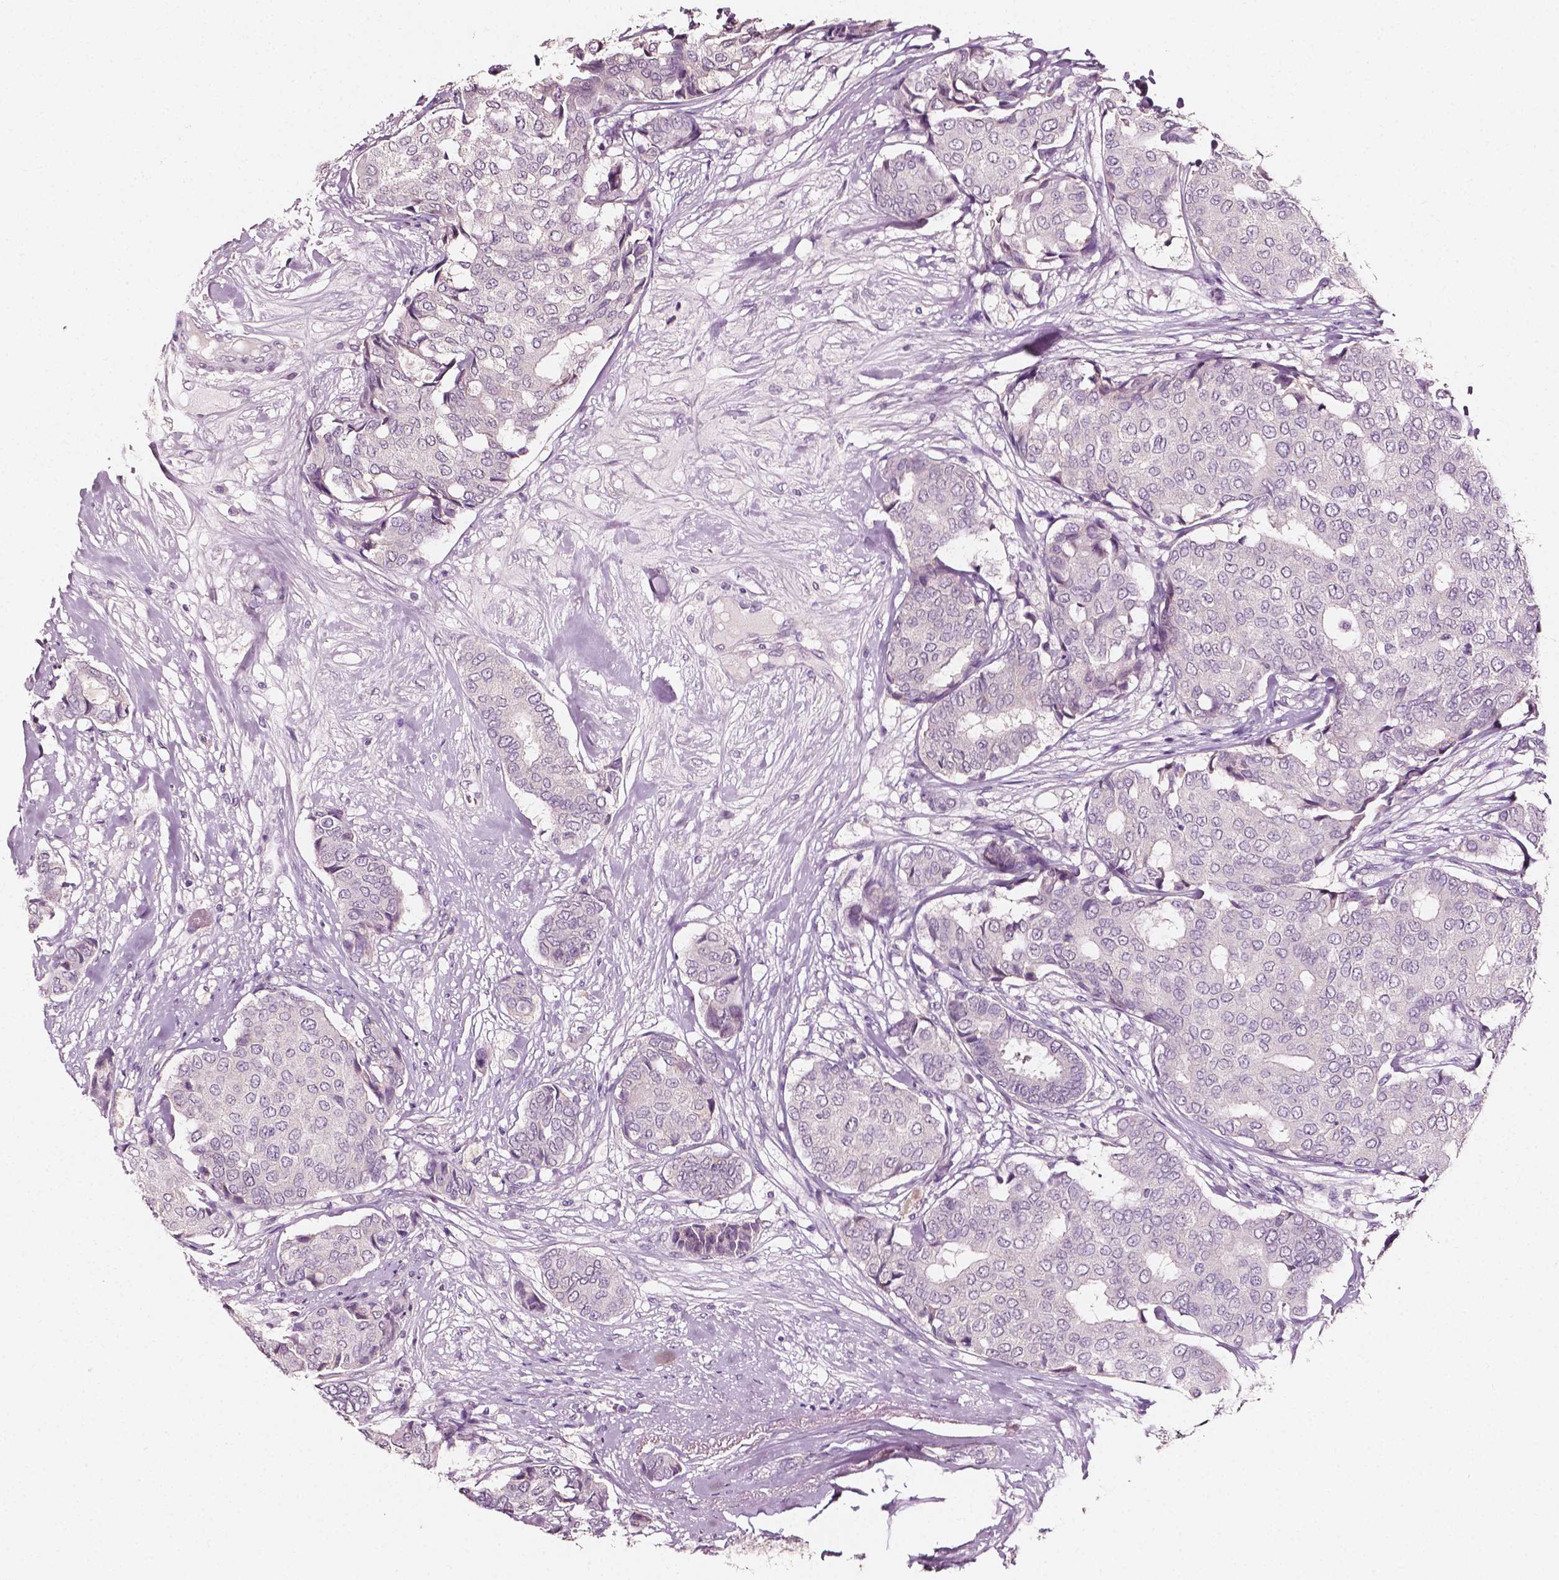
{"staining": {"intensity": "negative", "quantity": "none", "location": "none"}, "tissue": "breast cancer", "cell_type": "Tumor cells", "image_type": "cancer", "snomed": [{"axis": "morphology", "description": "Duct carcinoma"}, {"axis": "topography", "description": "Breast"}], "caption": "This is a photomicrograph of IHC staining of breast cancer, which shows no positivity in tumor cells. (DAB immunohistochemistry visualized using brightfield microscopy, high magnification).", "gene": "PLA2R1", "patient": {"sex": "female", "age": 75}}